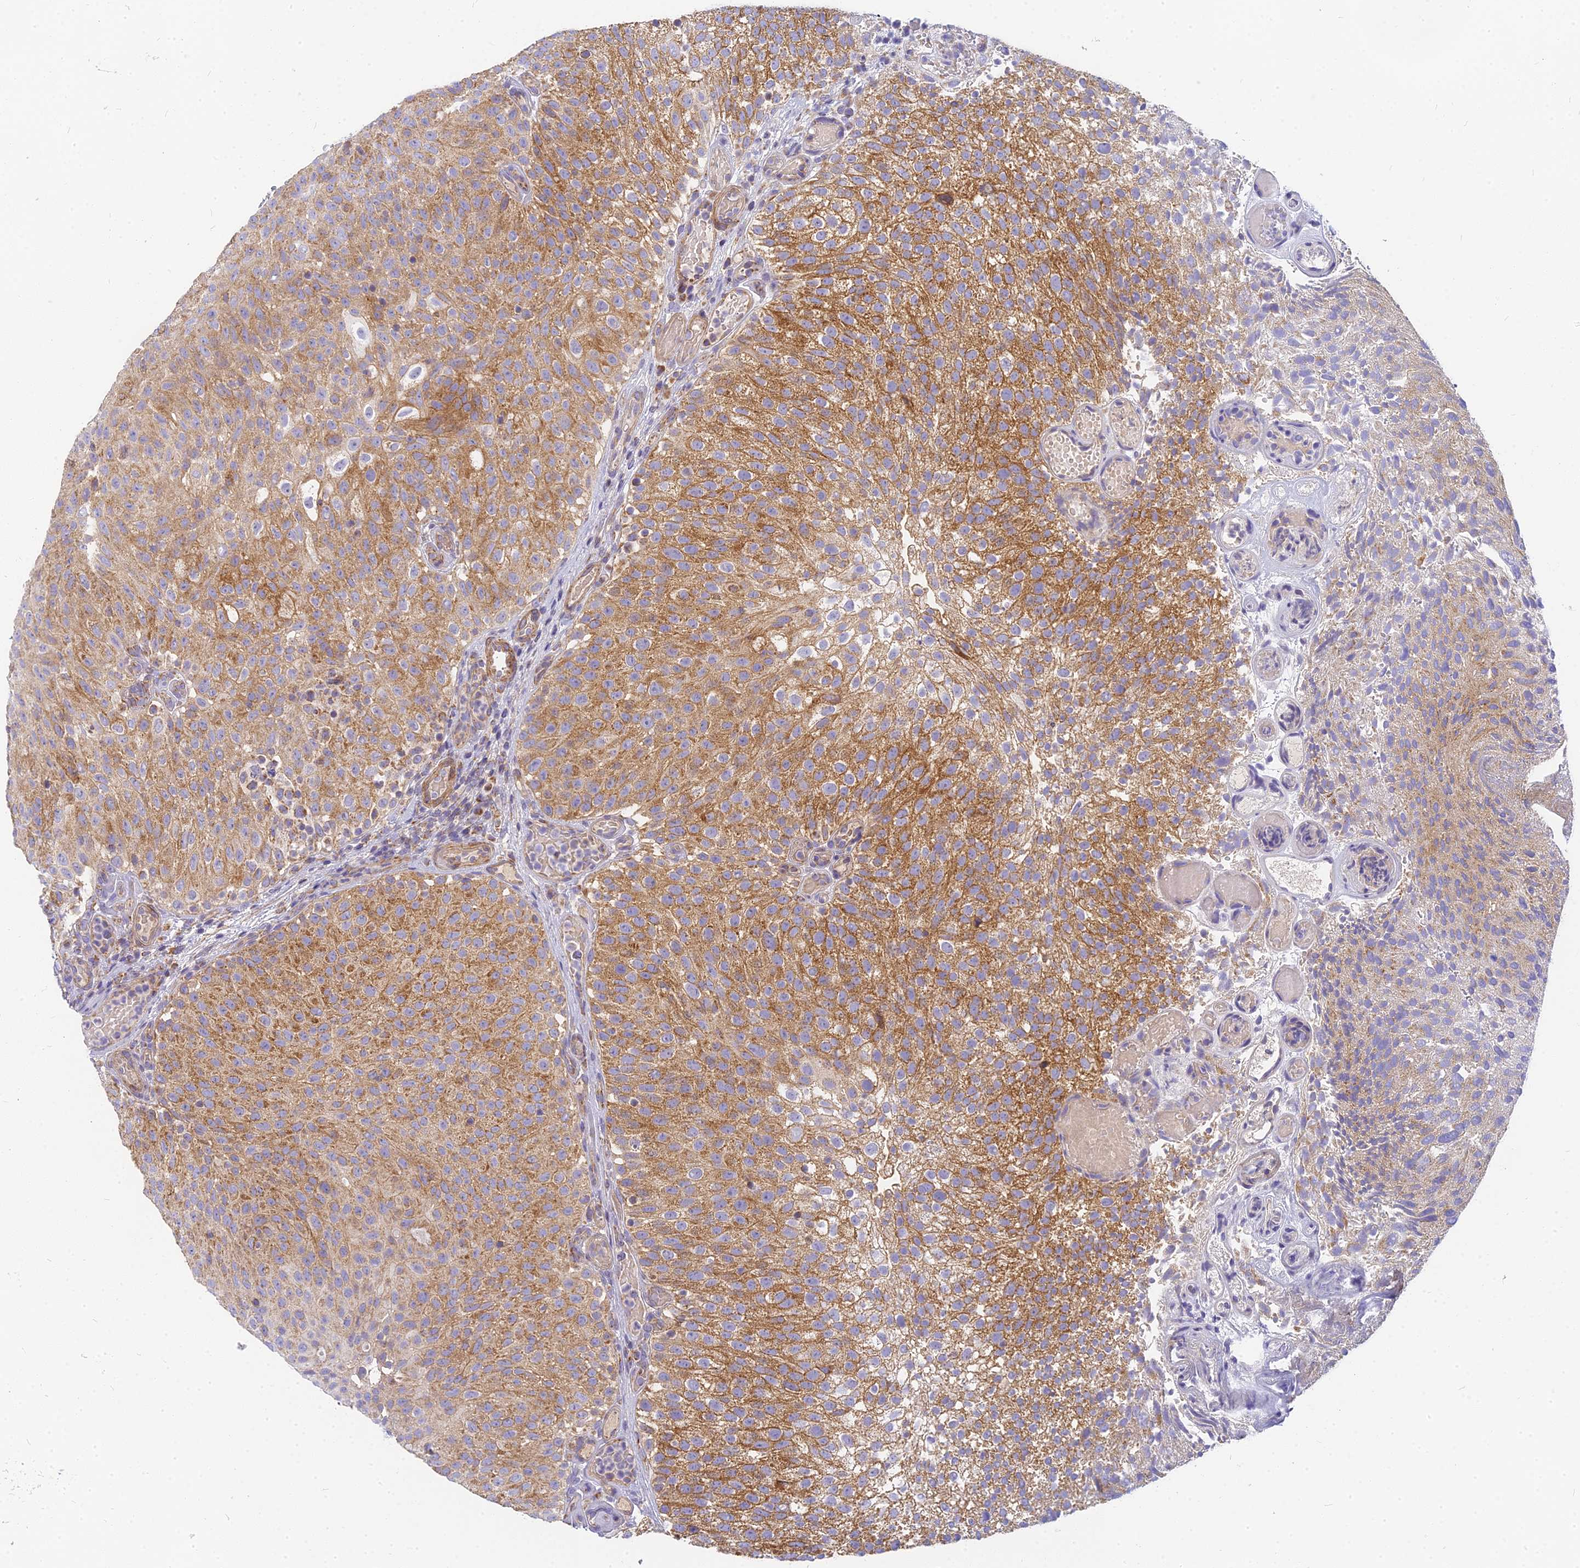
{"staining": {"intensity": "moderate", "quantity": ">75%", "location": "cytoplasmic/membranous"}, "tissue": "urothelial cancer", "cell_type": "Tumor cells", "image_type": "cancer", "snomed": [{"axis": "morphology", "description": "Urothelial carcinoma, Low grade"}, {"axis": "topography", "description": "Urinary bladder"}], "caption": "There is medium levels of moderate cytoplasmic/membranous positivity in tumor cells of urothelial cancer, as demonstrated by immunohistochemical staining (brown color).", "gene": "MRPL15", "patient": {"sex": "male", "age": 78}}